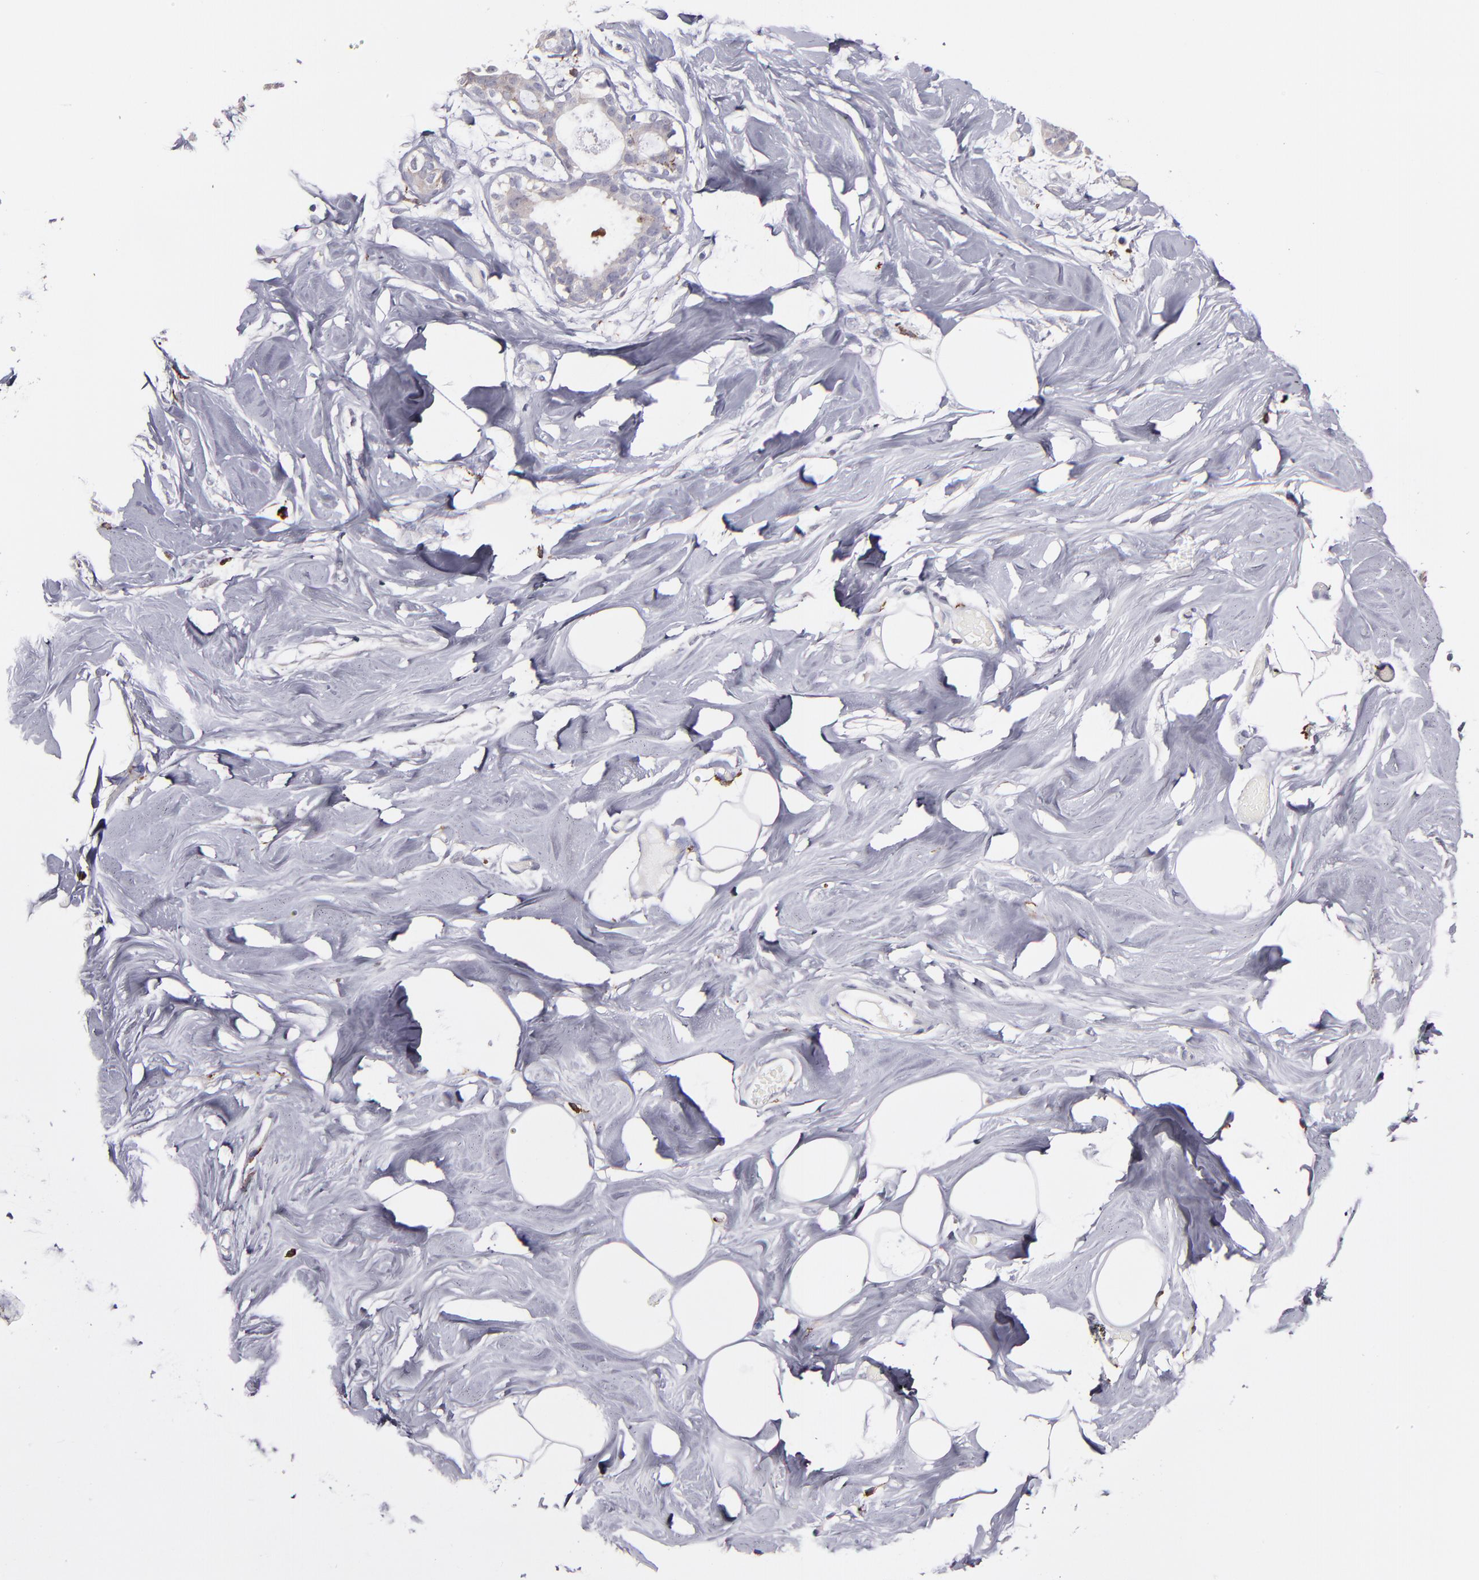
{"staining": {"intensity": "negative", "quantity": "none", "location": "none"}, "tissue": "breast", "cell_type": "Adipocytes", "image_type": "normal", "snomed": [{"axis": "morphology", "description": "Normal tissue, NOS"}, {"axis": "topography", "description": "Breast"}, {"axis": "topography", "description": "Soft tissue"}], "caption": "High power microscopy photomicrograph of an IHC image of unremarkable breast, revealing no significant positivity in adipocytes.", "gene": "GLDC", "patient": {"sex": "female", "age": 25}}